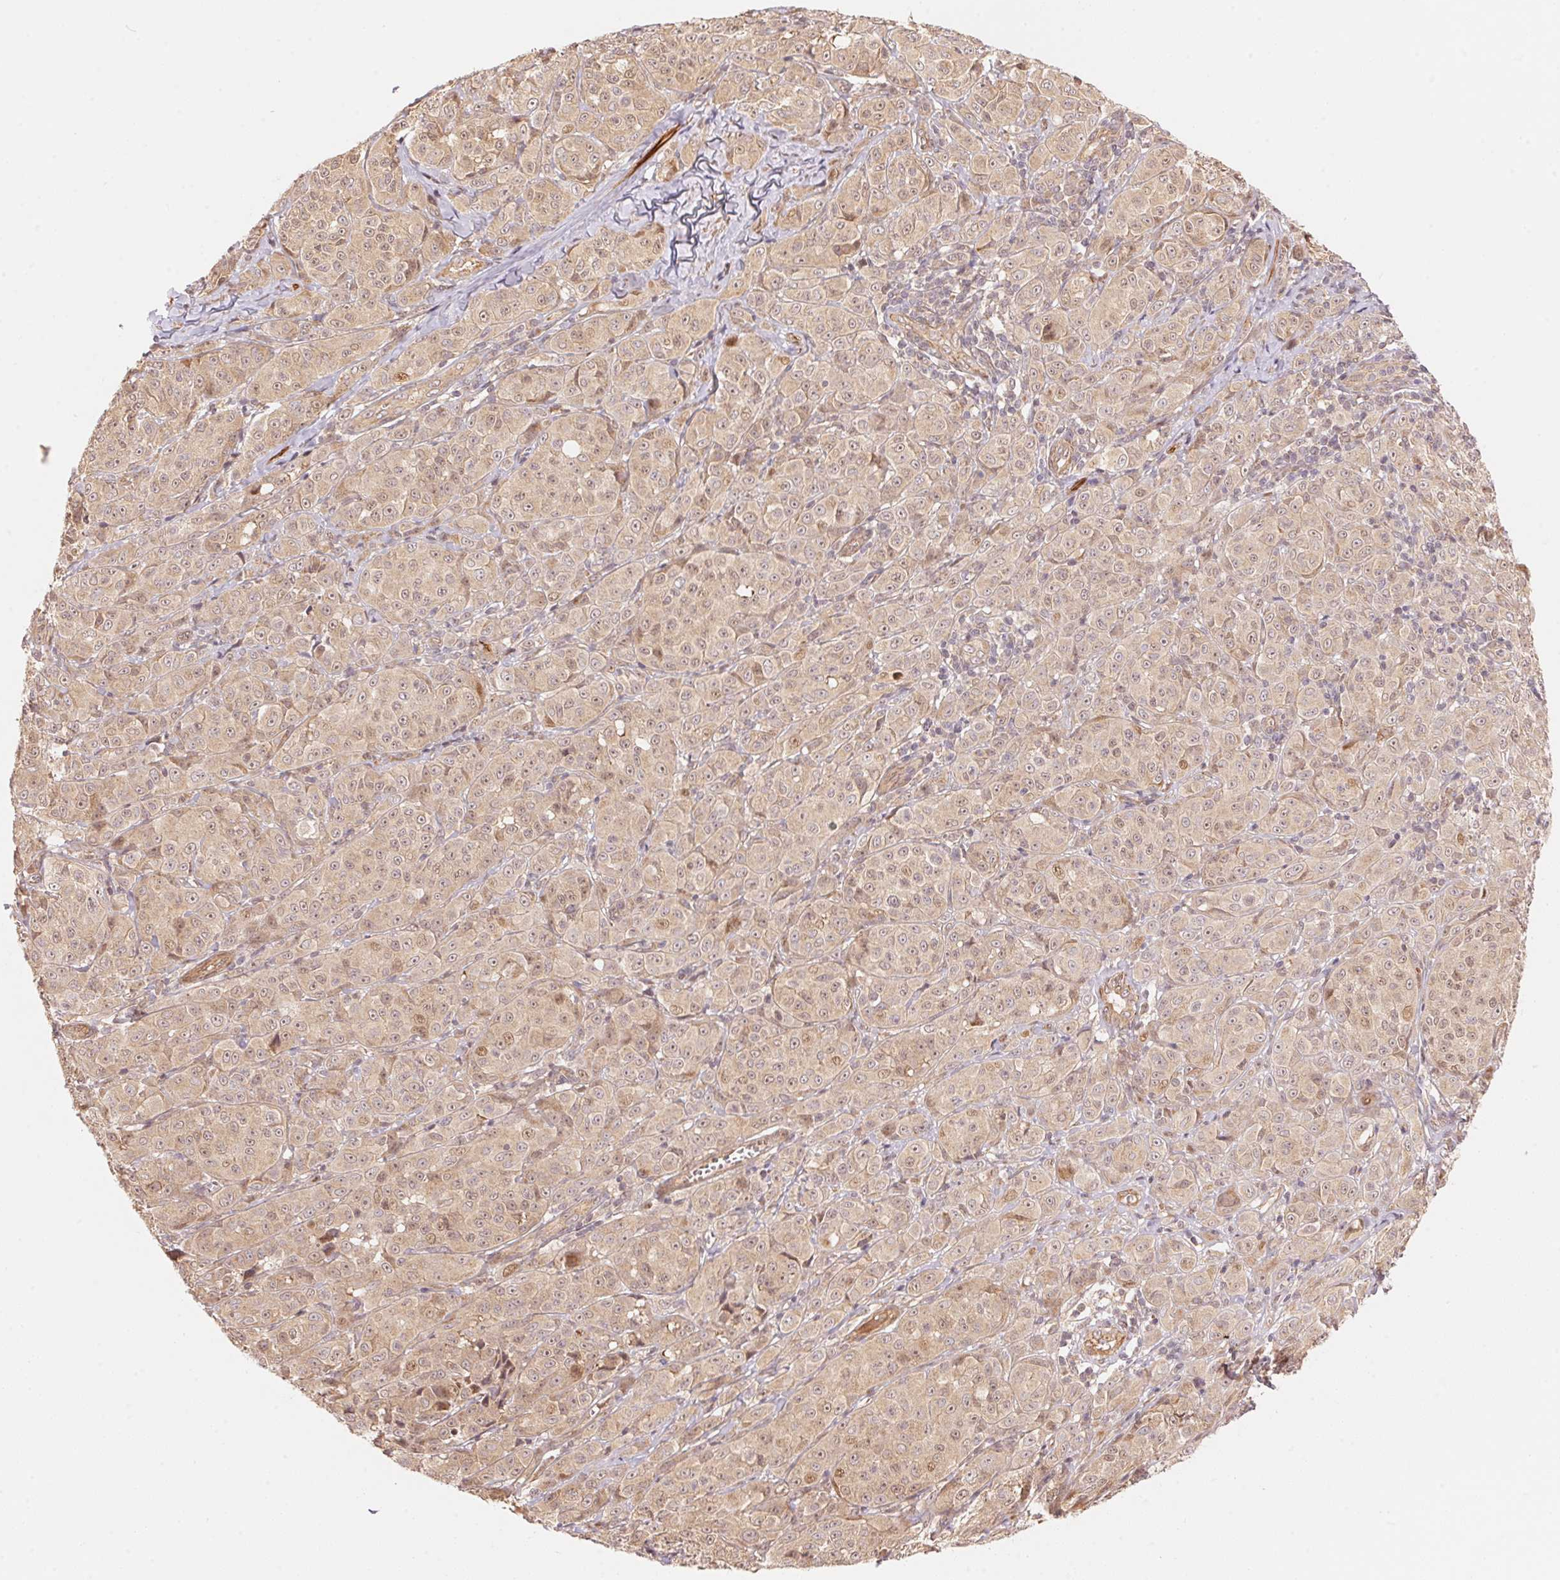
{"staining": {"intensity": "weak", "quantity": ">75%", "location": "cytoplasmic/membranous,nuclear"}, "tissue": "melanoma", "cell_type": "Tumor cells", "image_type": "cancer", "snomed": [{"axis": "morphology", "description": "Malignant melanoma, NOS"}, {"axis": "topography", "description": "Skin"}], "caption": "A histopathology image of human malignant melanoma stained for a protein reveals weak cytoplasmic/membranous and nuclear brown staining in tumor cells.", "gene": "TNIP2", "patient": {"sex": "male", "age": 89}}